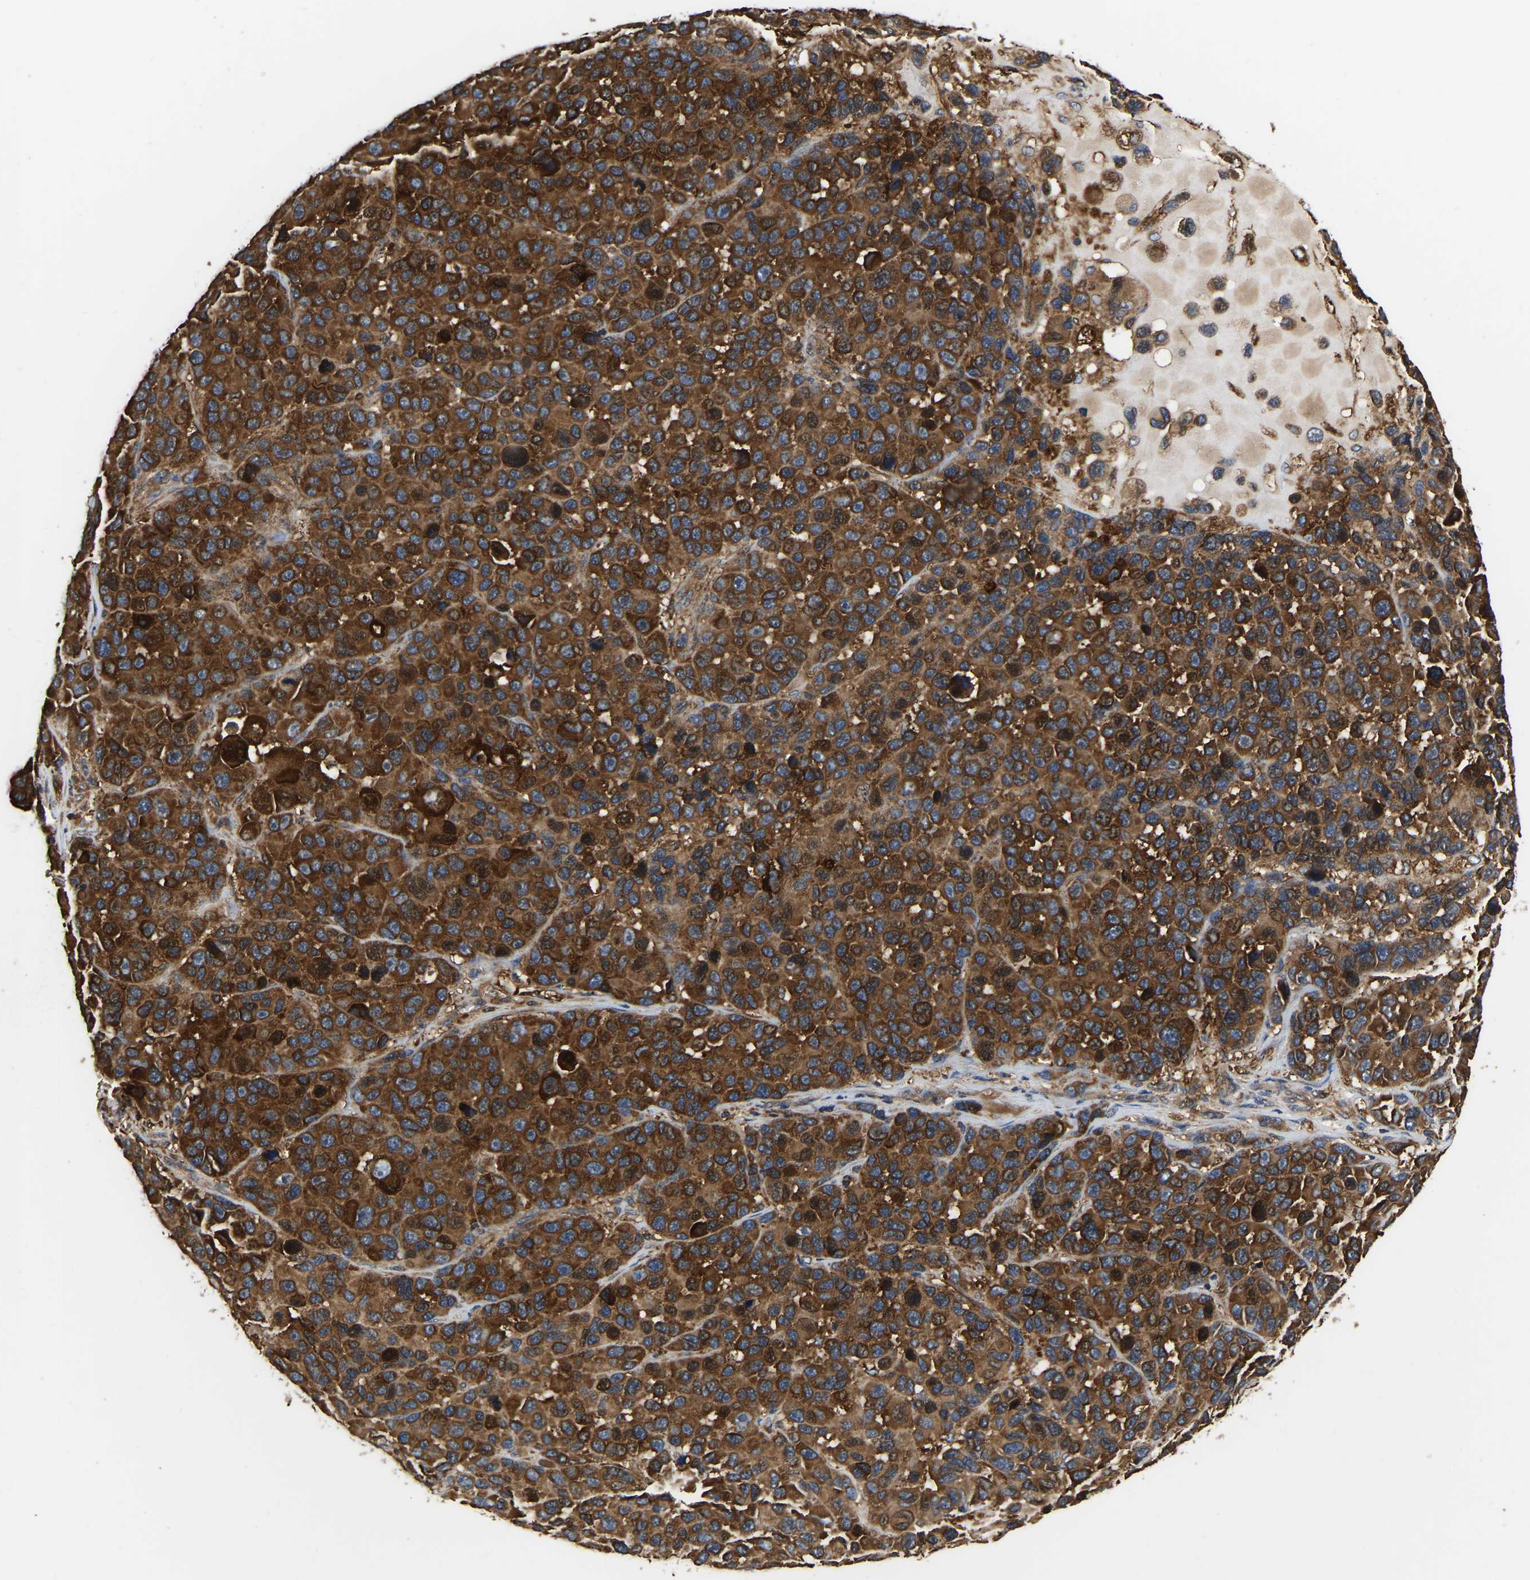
{"staining": {"intensity": "strong", "quantity": ">75%", "location": "cytoplasmic/membranous"}, "tissue": "melanoma", "cell_type": "Tumor cells", "image_type": "cancer", "snomed": [{"axis": "morphology", "description": "Malignant melanoma, NOS"}, {"axis": "topography", "description": "Skin"}], "caption": "Immunohistochemical staining of human malignant melanoma exhibits high levels of strong cytoplasmic/membranous protein expression in approximately >75% of tumor cells.", "gene": "GARS1", "patient": {"sex": "male", "age": 53}}